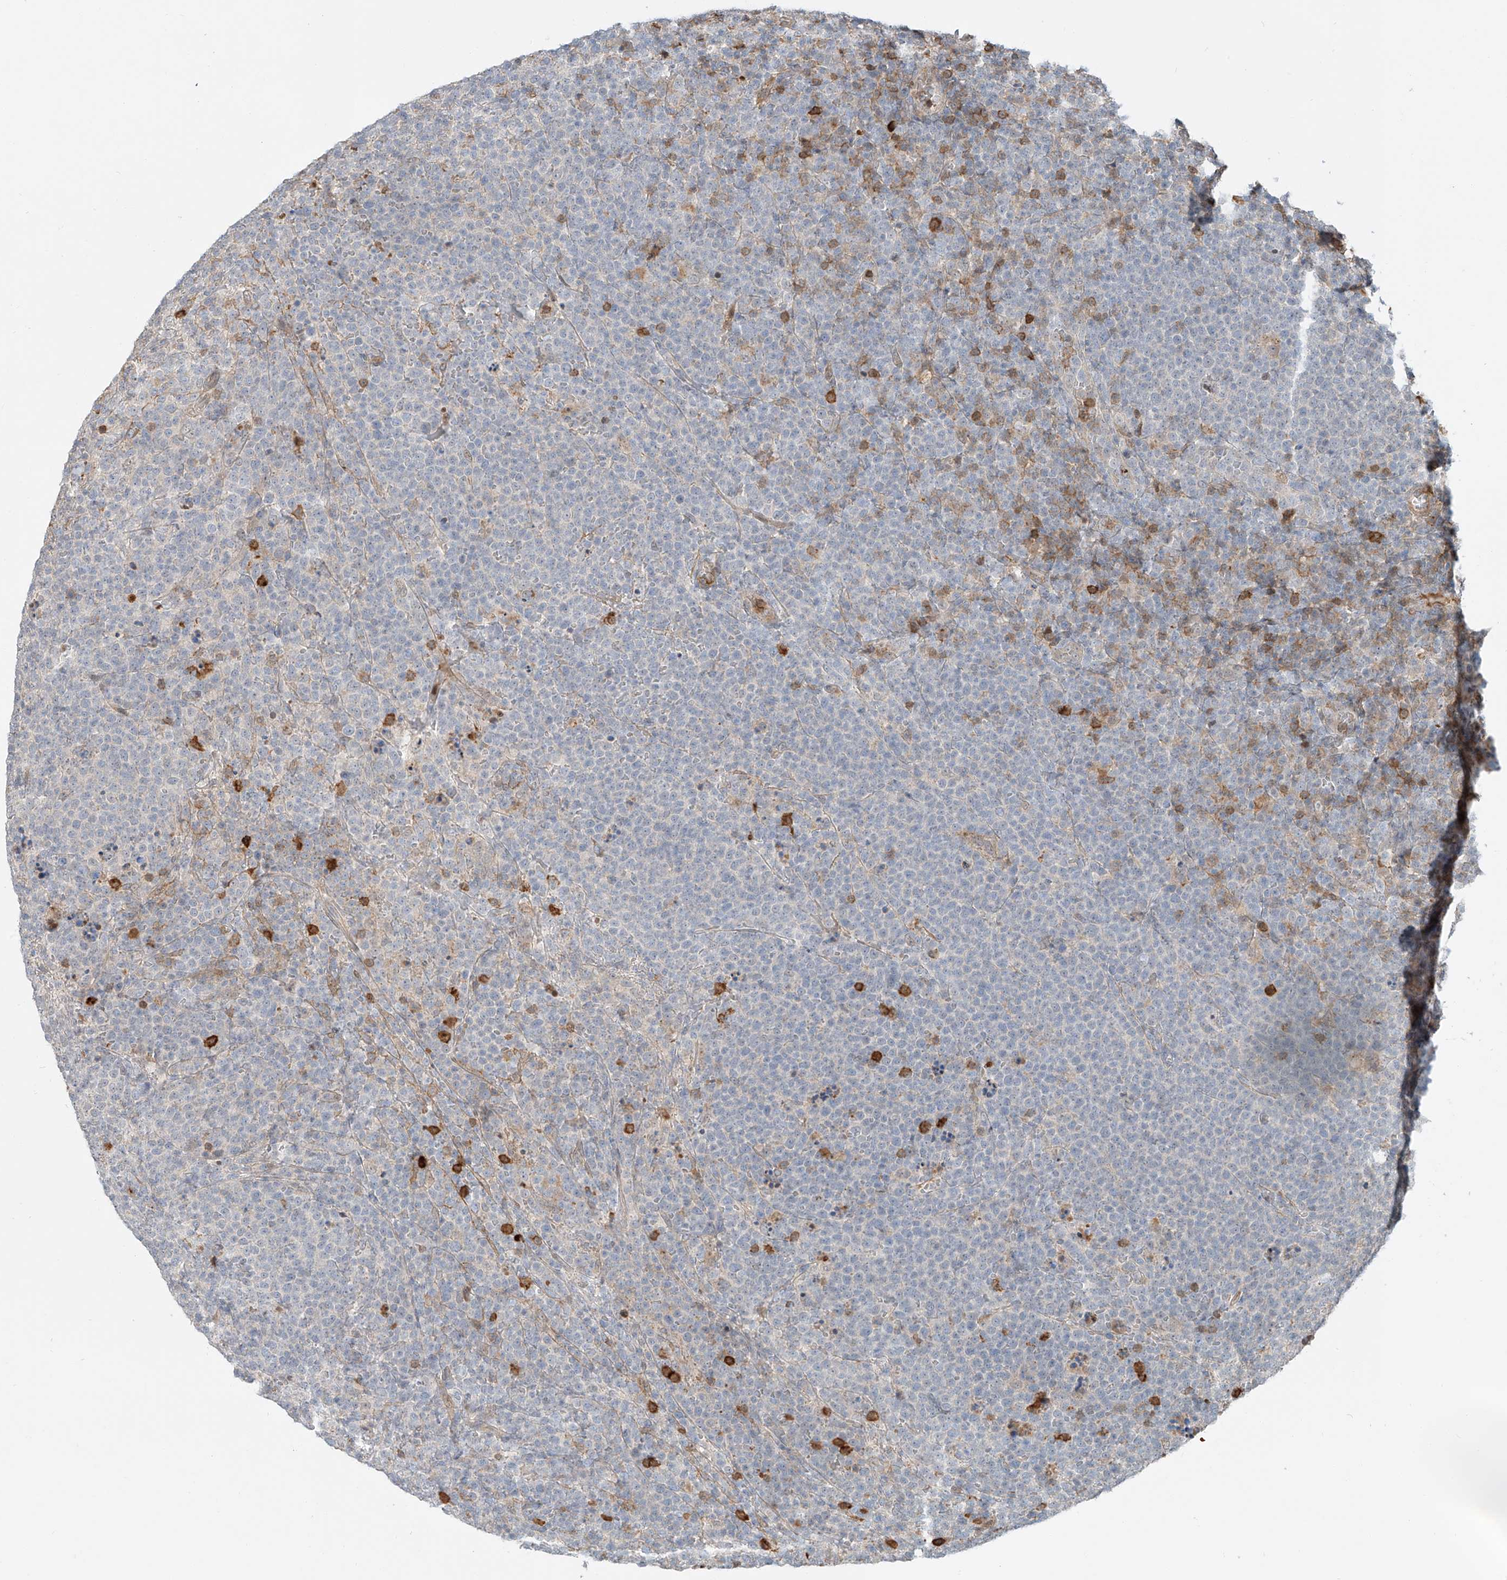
{"staining": {"intensity": "negative", "quantity": "none", "location": "none"}, "tissue": "lymphoma", "cell_type": "Tumor cells", "image_type": "cancer", "snomed": [{"axis": "morphology", "description": "Malignant lymphoma, non-Hodgkin's type, High grade"}, {"axis": "topography", "description": "Lymph node"}], "caption": "There is no significant staining in tumor cells of lymphoma. (Stains: DAB (3,3'-diaminobenzidine) IHC with hematoxylin counter stain, Microscopy: brightfield microscopy at high magnification).", "gene": "CEP162", "patient": {"sex": "male", "age": 61}}